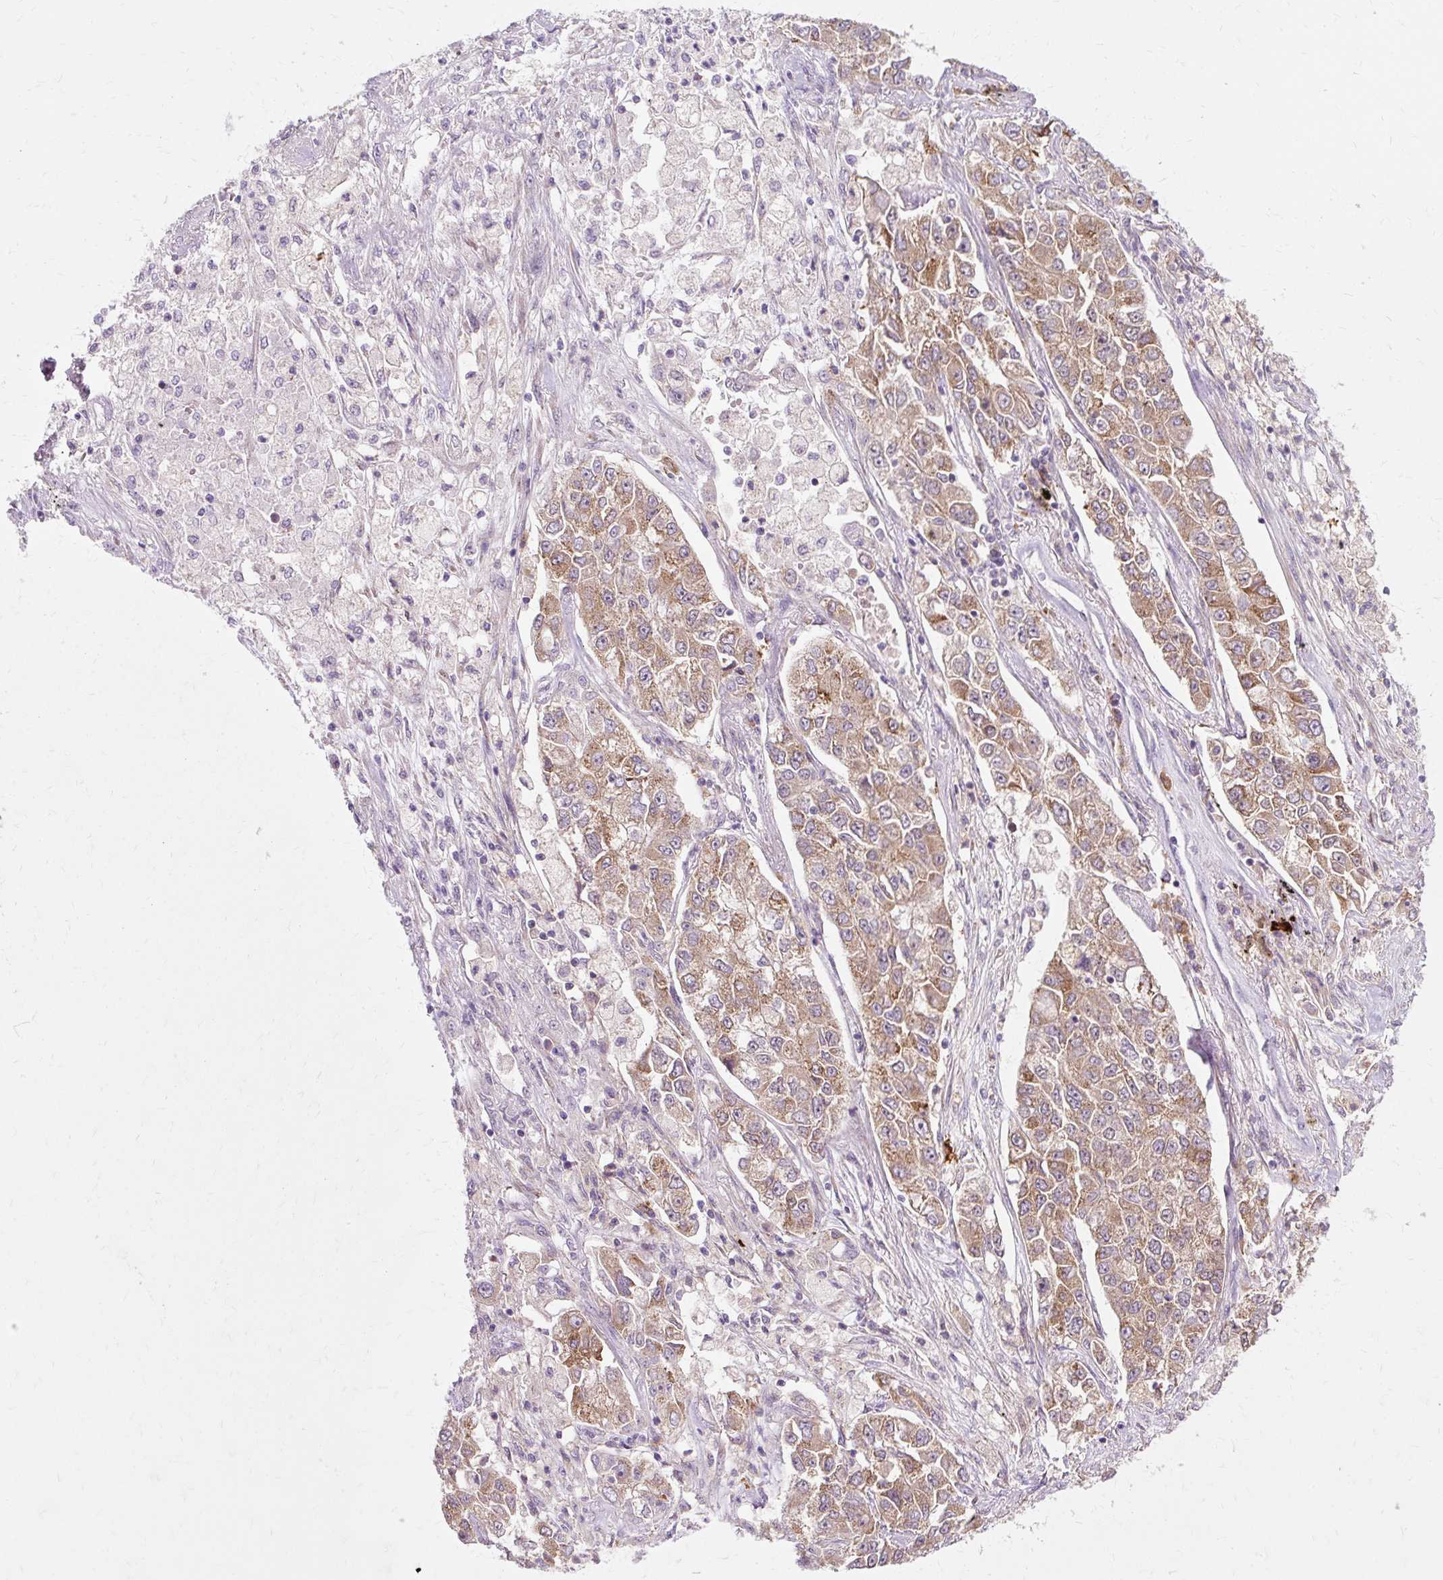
{"staining": {"intensity": "moderate", "quantity": ">75%", "location": "cytoplasmic/membranous"}, "tissue": "lung cancer", "cell_type": "Tumor cells", "image_type": "cancer", "snomed": [{"axis": "morphology", "description": "Adenocarcinoma, NOS"}, {"axis": "topography", "description": "Lung"}], "caption": "This histopathology image shows immunohistochemistry staining of human lung cancer (adenocarcinoma), with medium moderate cytoplasmic/membranous expression in approximately >75% of tumor cells.", "gene": "GEMIN2", "patient": {"sex": "male", "age": 49}}